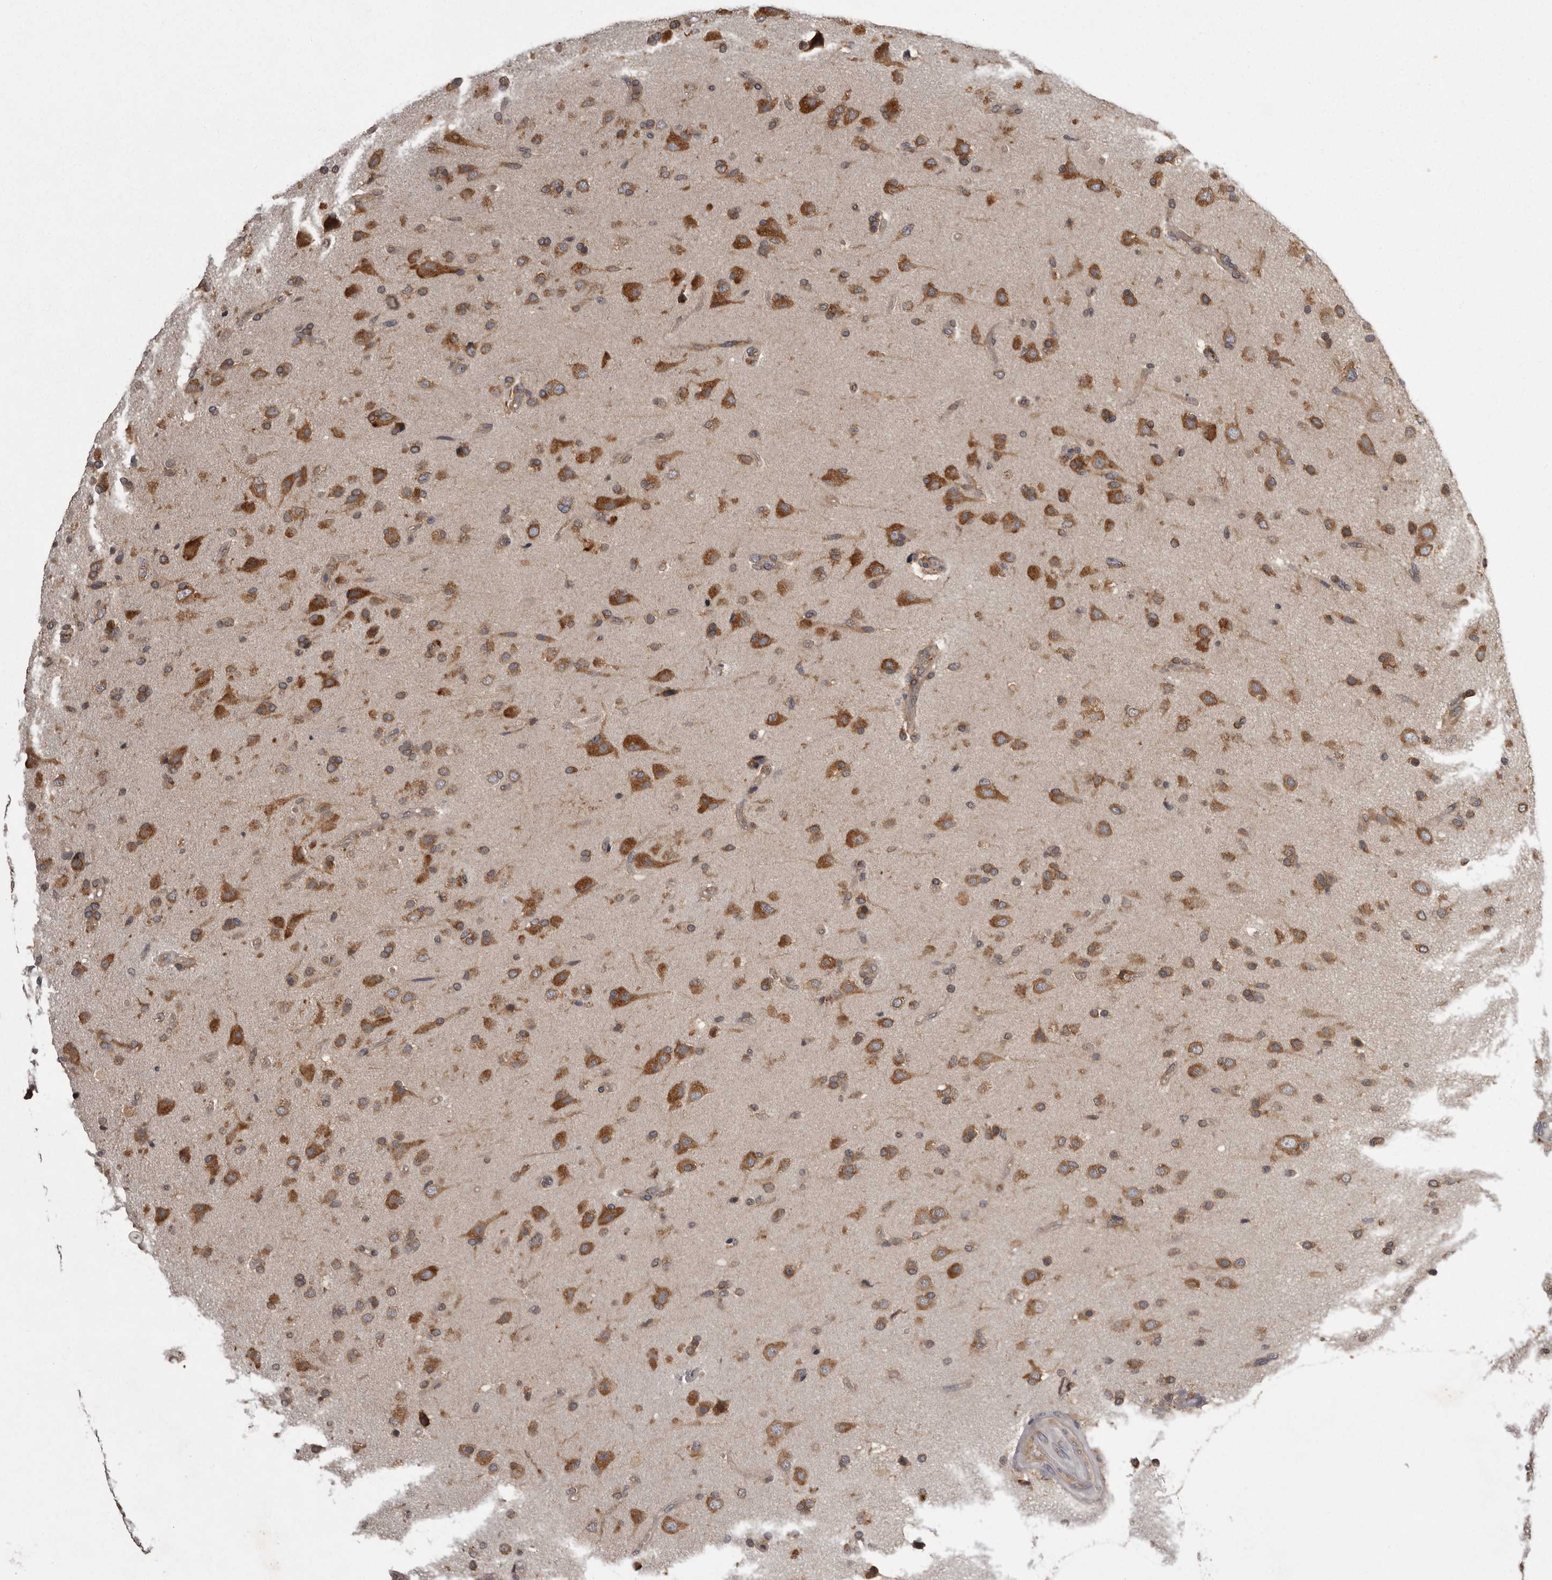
{"staining": {"intensity": "strong", "quantity": ">75%", "location": "cytoplasmic/membranous"}, "tissue": "glioma", "cell_type": "Tumor cells", "image_type": "cancer", "snomed": [{"axis": "morphology", "description": "Glioma, malignant, High grade"}, {"axis": "topography", "description": "Brain"}], "caption": "A high amount of strong cytoplasmic/membranous positivity is identified in about >75% of tumor cells in malignant glioma (high-grade) tissue.", "gene": "DARS1", "patient": {"sex": "male", "age": 72}}